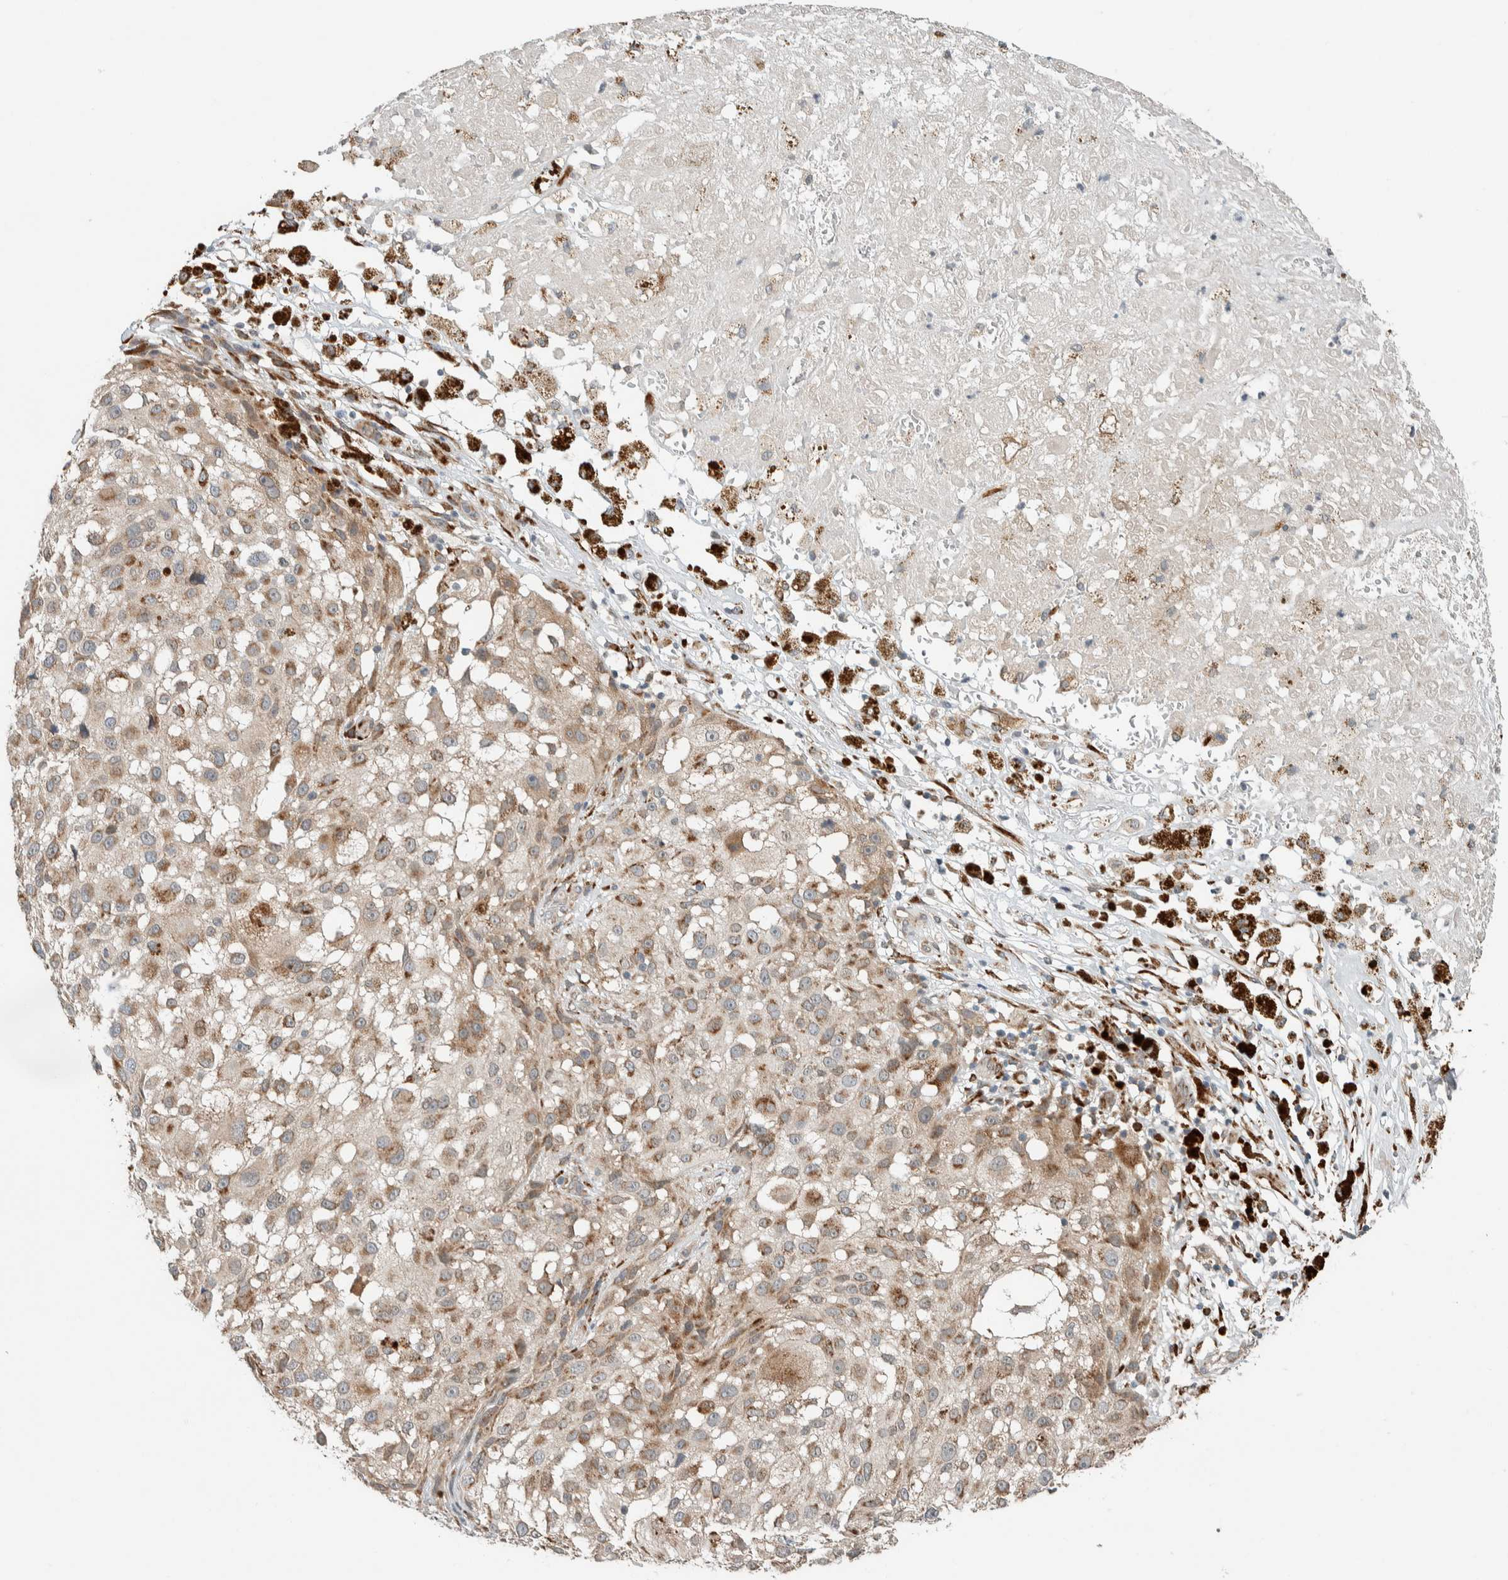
{"staining": {"intensity": "weak", "quantity": ">75%", "location": "cytoplasmic/membranous"}, "tissue": "melanoma", "cell_type": "Tumor cells", "image_type": "cancer", "snomed": [{"axis": "morphology", "description": "Necrosis, NOS"}, {"axis": "morphology", "description": "Malignant melanoma, NOS"}, {"axis": "topography", "description": "Skin"}], "caption": "IHC staining of malignant melanoma, which shows low levels of weak cytoplasmic/membranous staining in approximately >75% of tumor cells indicating weak cytoplasmic/membranous protein staining. The staining was performed using DAB (3,3'-diaminobenzidine) (brown) for protein detection and nuclei were counterstained in hematoxylin (blue).", "gene": "CTBP2", "patient": {"sex": "female", "age": 87}}